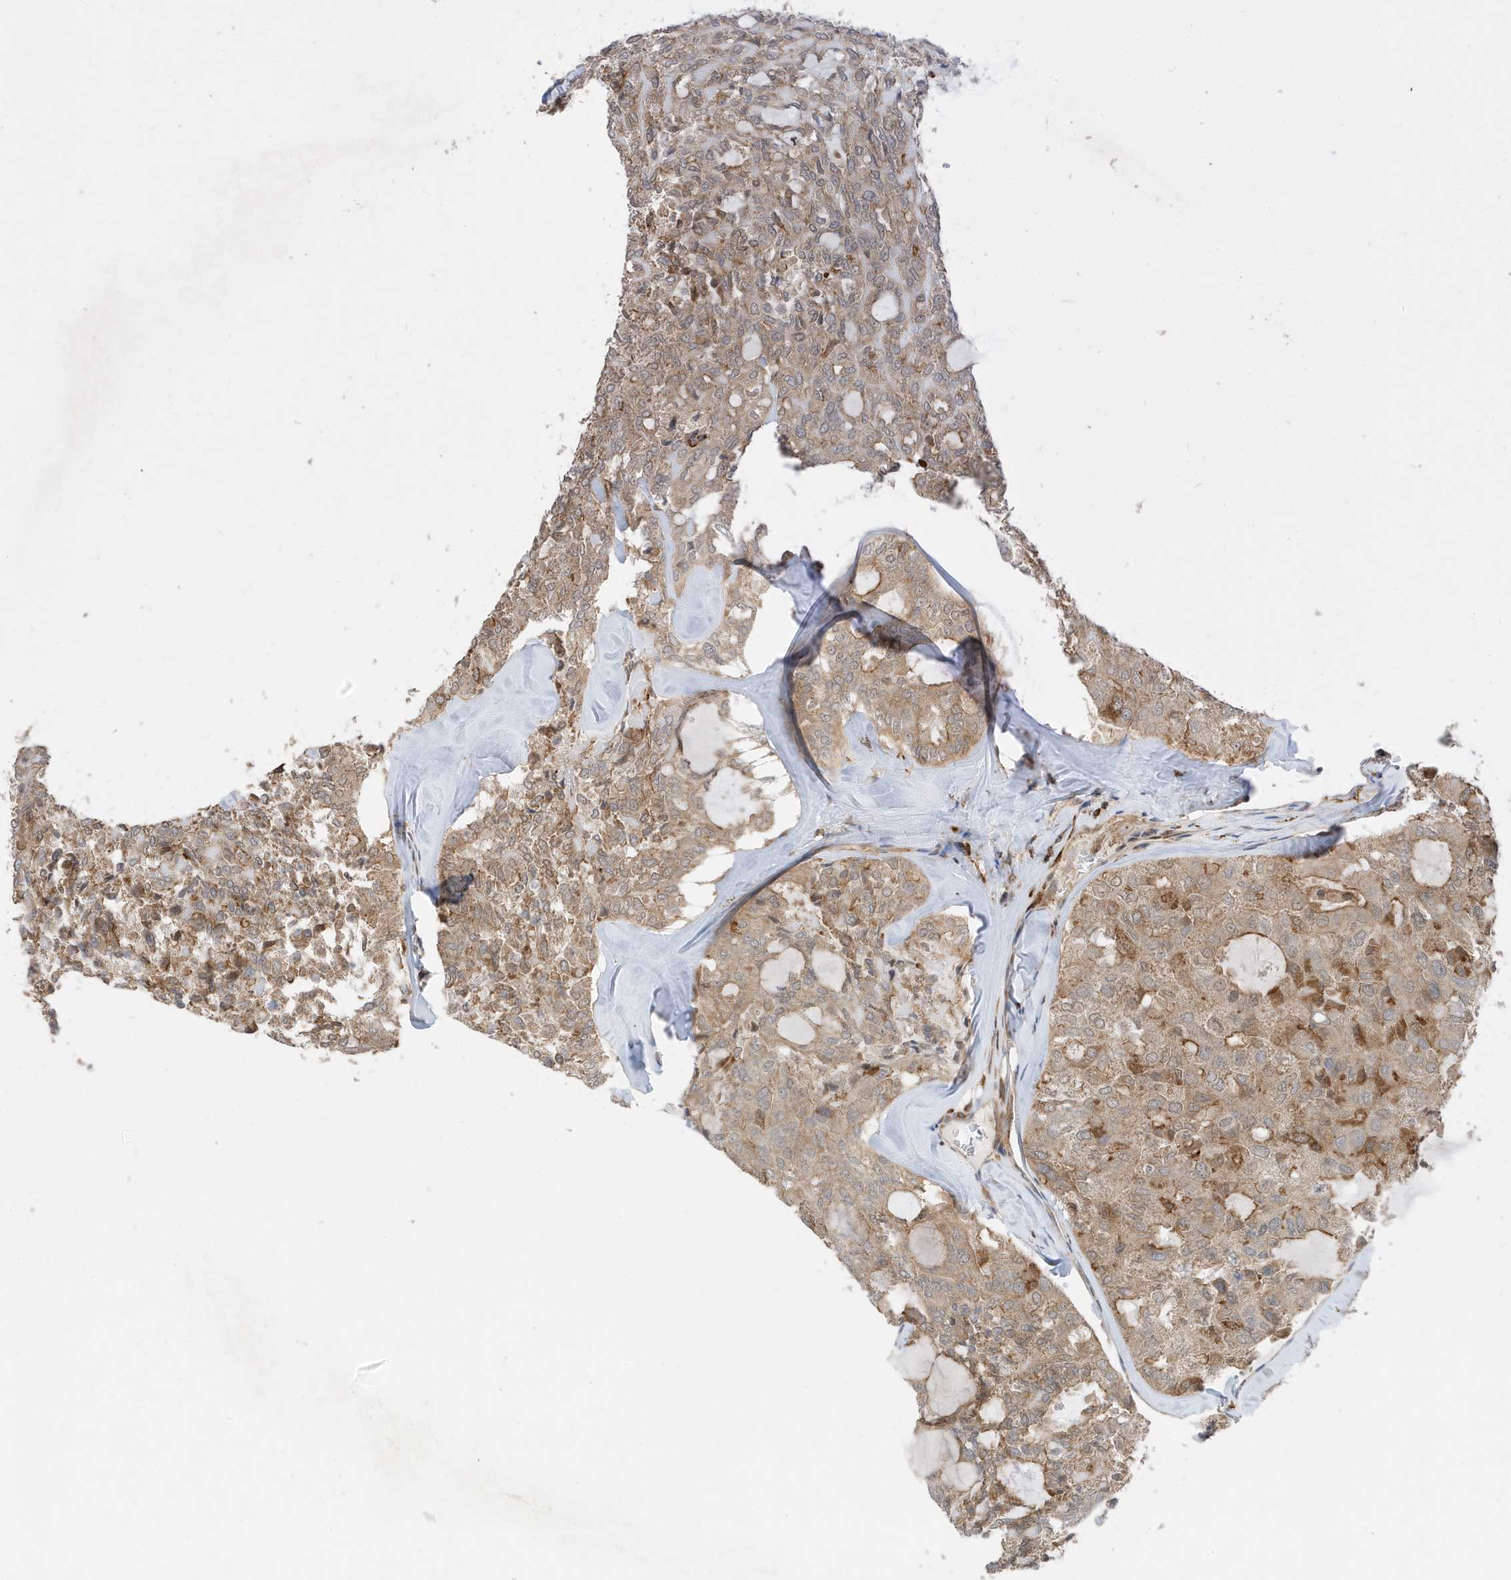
{"staining": {"intensity": "moderate", "quantity": ">75%", "location": "cytoplasmic/membranous,nuclear"}, "tissue": "thyroid cancer", "cell_type": "Tumor cells", "image_type": "cancer", "snomed": [{"axis": "morphology", "description": "Follicular adenoma carcinoma, NOS"}, {"axis": "topography", "description": "Thyroid gland"}], "caption": "Tumor cells reveal moderate cytoplasmic/membranous and nuclear positivity in approximately >75% of cells in follicular adenoma carcinoma (thyroid).", "gene": "TATDN3", "patient": {"sex": "male", "age": 75}}